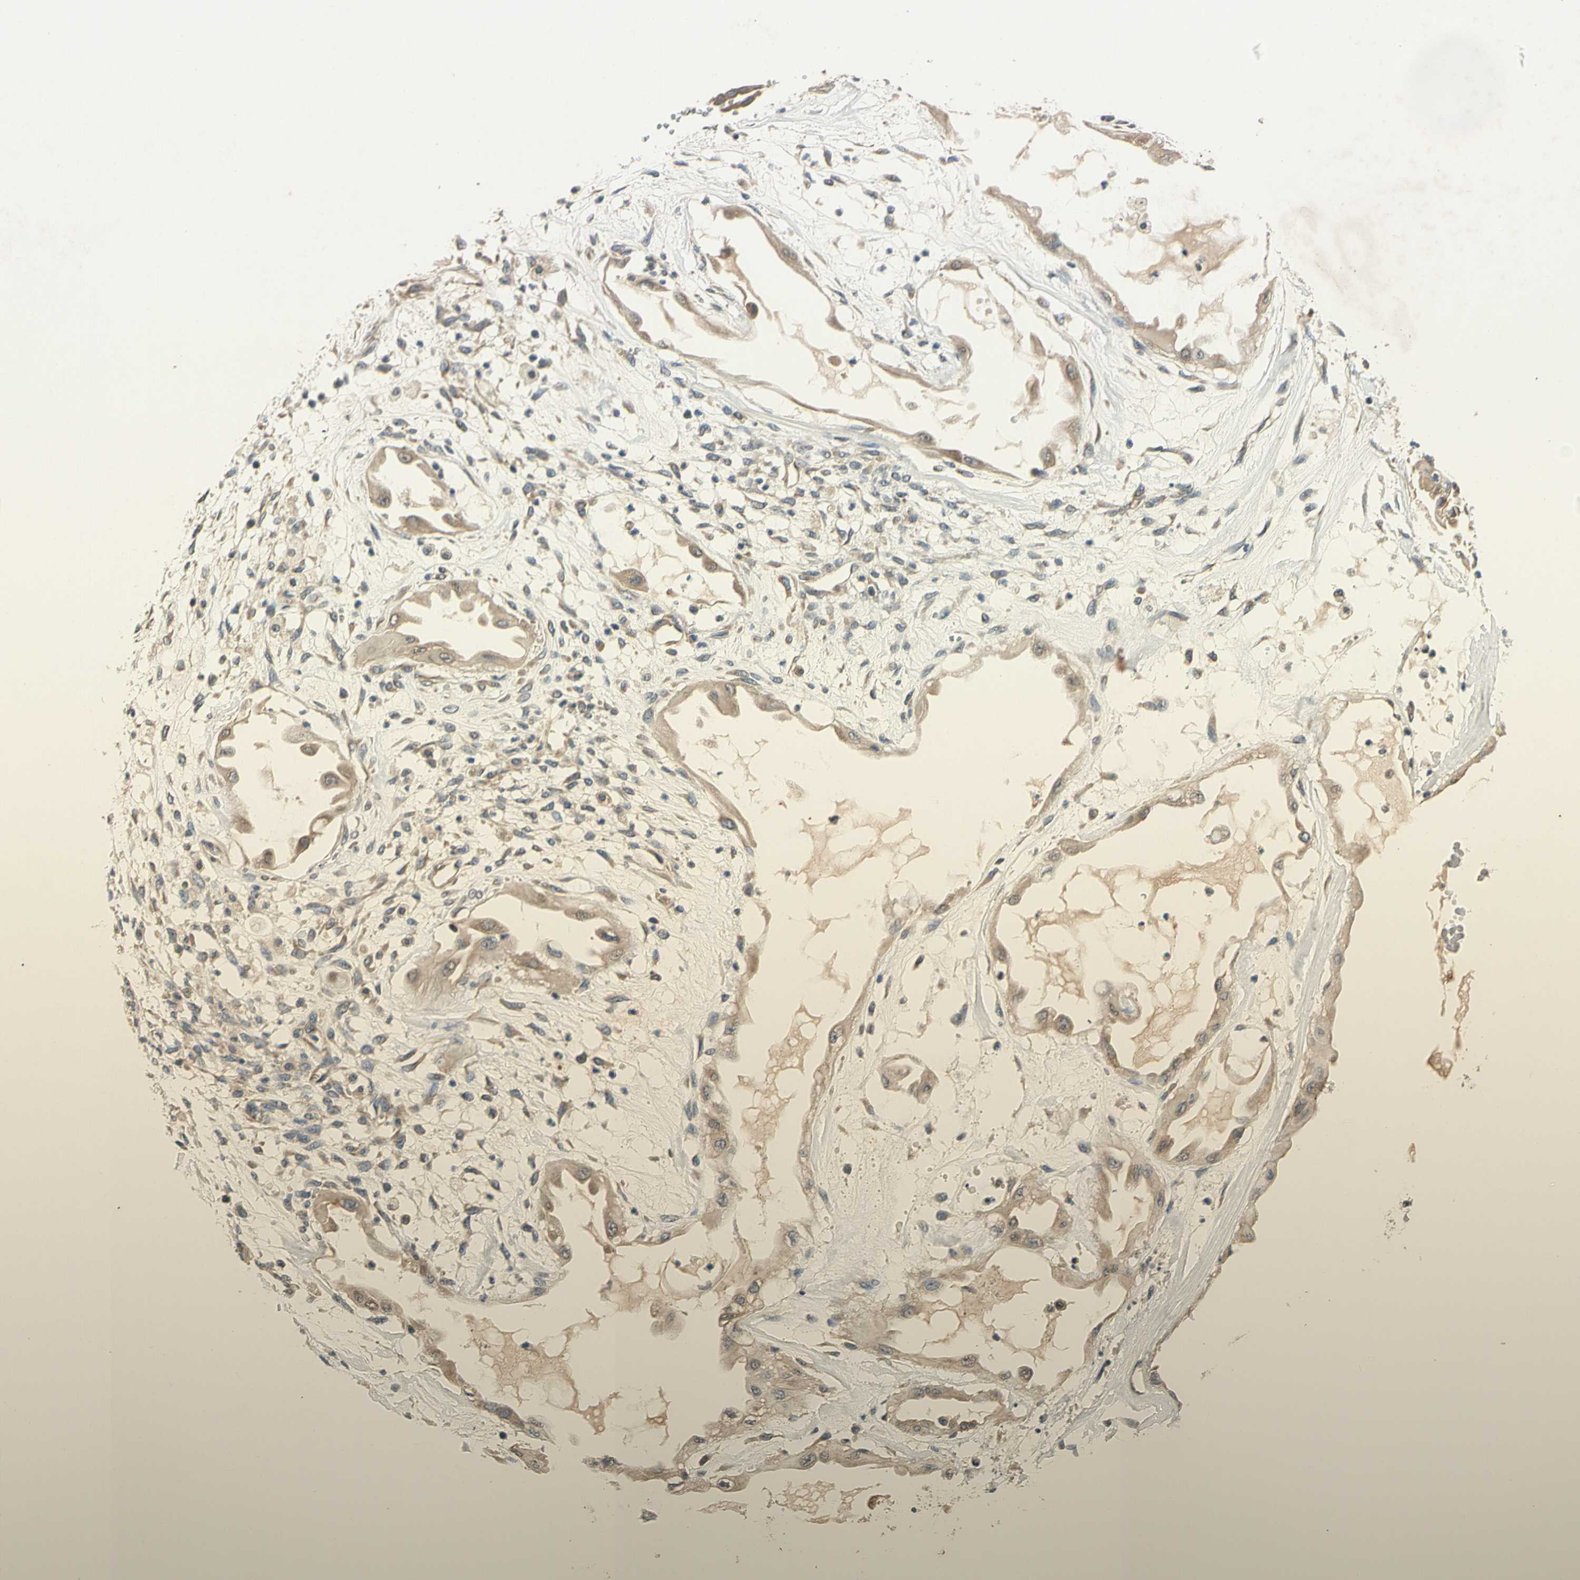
{"staining": {"intensity": "weak", "quantity": ">75%", "location": "cytoplasmic/membranous"}, "tissue": "ovarian cancer", "cell_type": "Tumor cells", "image_type": "cancer", "snomed": [{"axis": "morphology", "description": "Carcinoma, NOS"}, {"axis": "morphology", "description": "Carcinoma, endometroid"}, {"axis": "topography", "description": "Ovary"}], "caption": "This micrograph exhibits ovarian carcinoma stained with immunohistochemistry to label a protein in brown. The cytoplasmic/membranous of tumor cells show weak positivity for the protein. Nuclei are counter-stained blue.", "gene": "ALKBH3", "patient": {"sex": "female", "age": 50}}